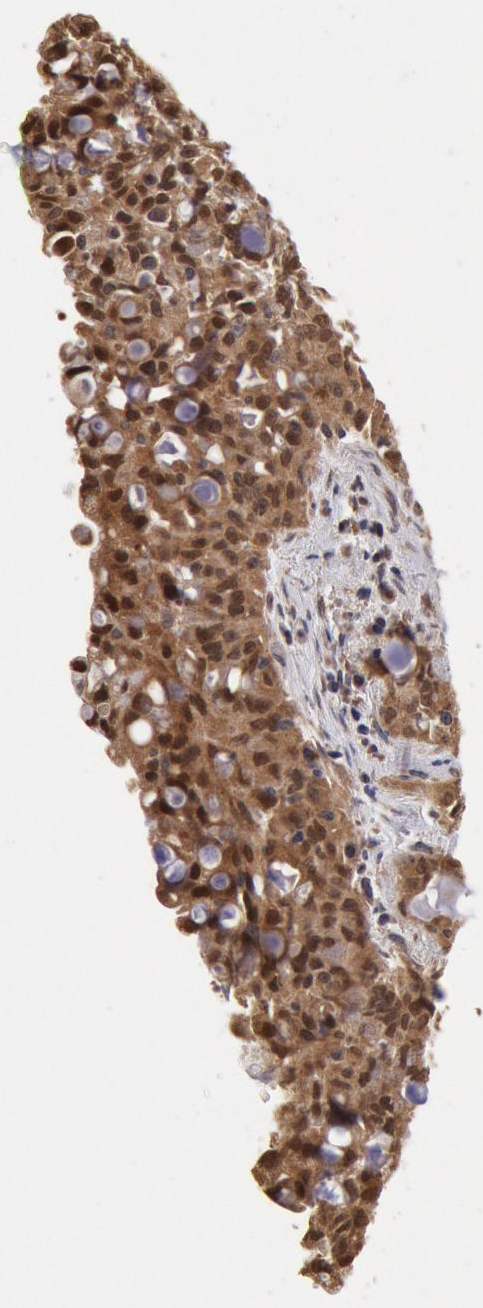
{"staining": {"intensity": "strong", "quantity": ">75%", "location": "cytoplasmic/membranous,nuclear"}, "tissue": "lung cancer", "cell_type": "Tumor cells", "image_type": "cancer", "snomed": [{"axis": "morphology", "description": "Adenocarcinoma, NOS"}, {"axis": "topography", "description": "Lung"}], "caption": "DAB (3,3'-diaminobenzidine) immunohistochemical staining of human adenocarcinoma (lung) exhibits strong cytoplasmic/membranous and nuclear protein expression in approximately >75% of tumor cells.", "gene": "COMT", "patient": {"sex": "female", "age": 44}}